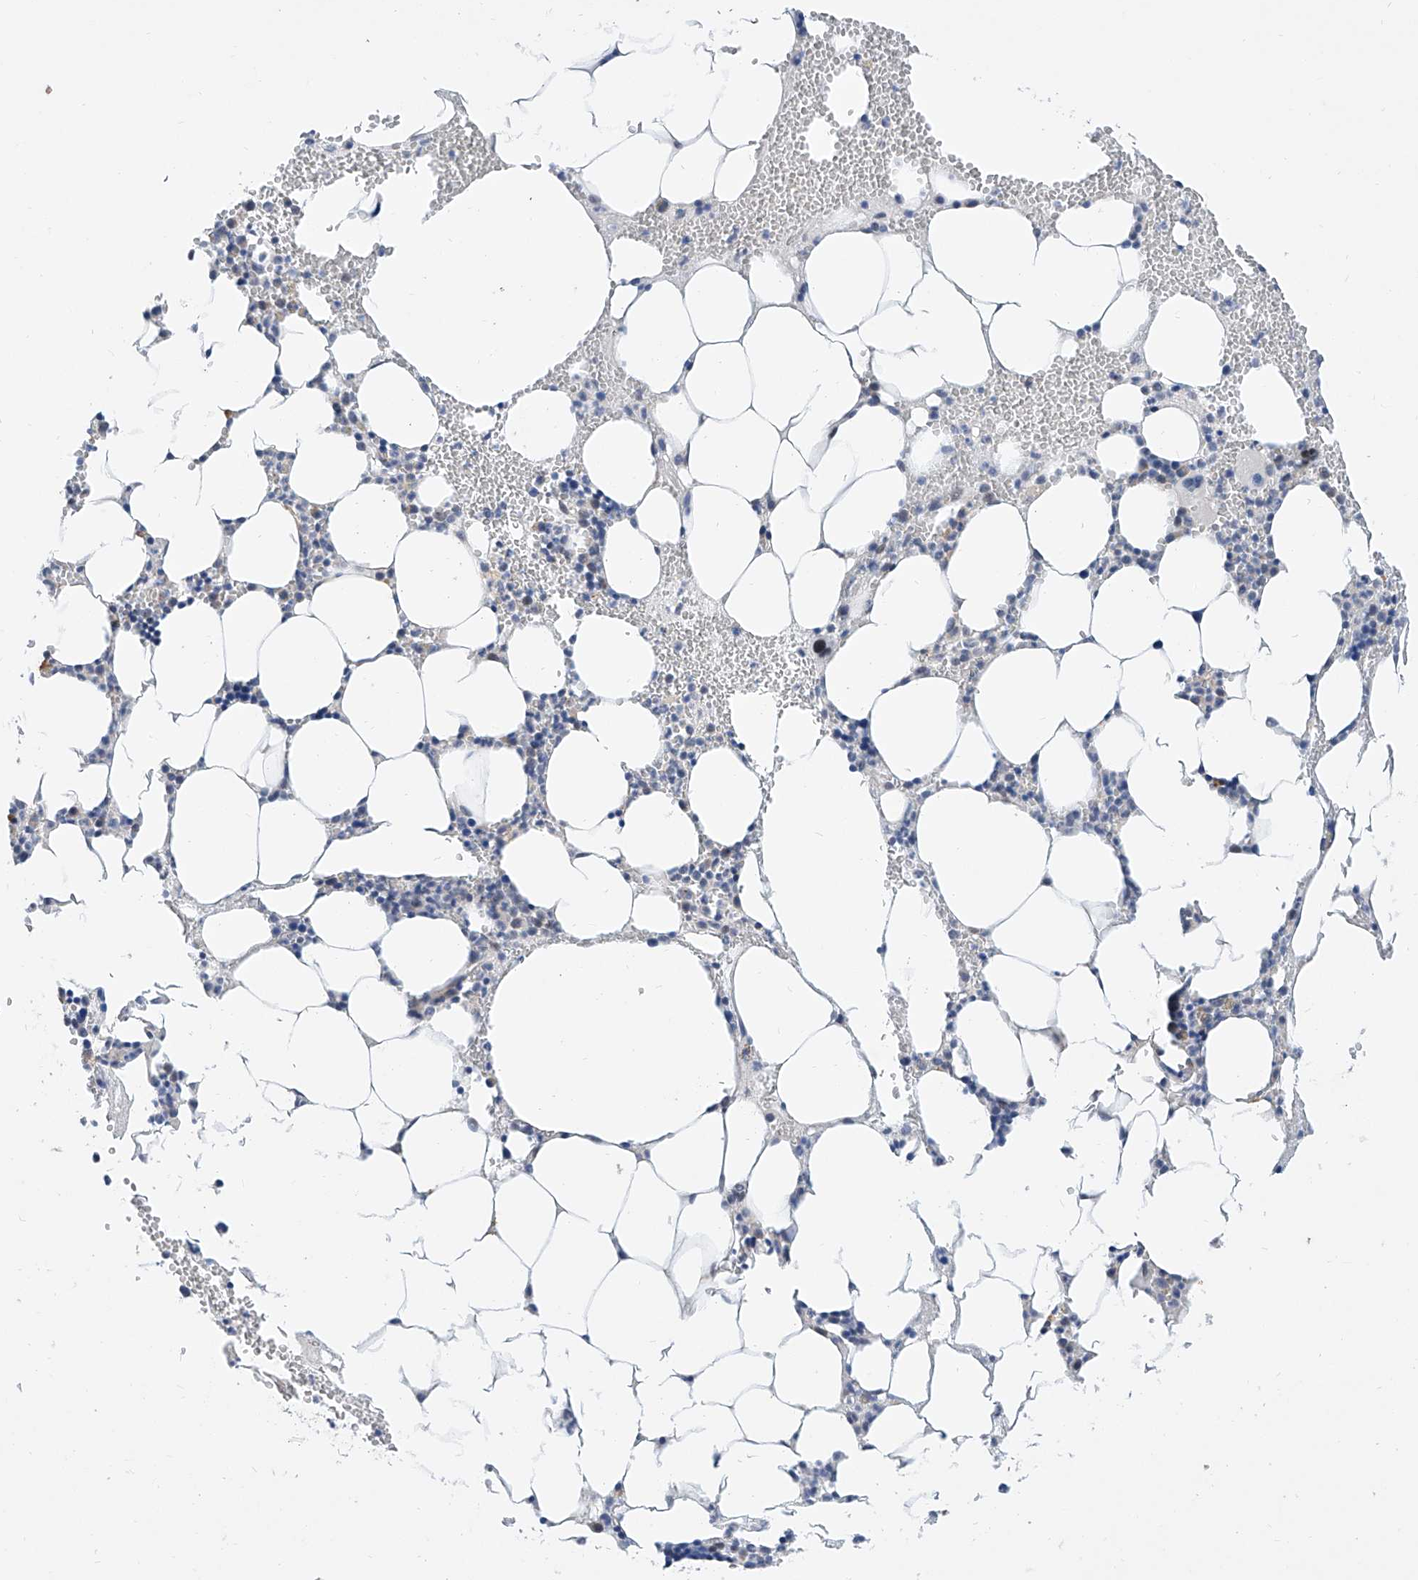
{"staining": {"intensity": "negative", "quantity": "none", "location": "none"}, "tissue": "bone marrow", "cell_type": "Hematopoietic cells", "image_type": "normal", "snomed": [{"axis": "morphology", "description": "Normal tissue, NOS"}, {"axis": "morphology", "description": "Inflammation, NOS"}, {"axis": "topography", "description": "Bone marrow"}], "caption": "High magnification brightfield microscopy of unremarkable bone marrow stained with DAB (brown) and counterstained with hematoxylin (blue): hematopoietic cells show no significant expression. Brightfield microscopy of immunohistochemistry stained with DAB (brown) and hematoxylin (blue), captured at high magnification.", "gene": "BPTF", "patient": {"sex": "female", "age": 78}}